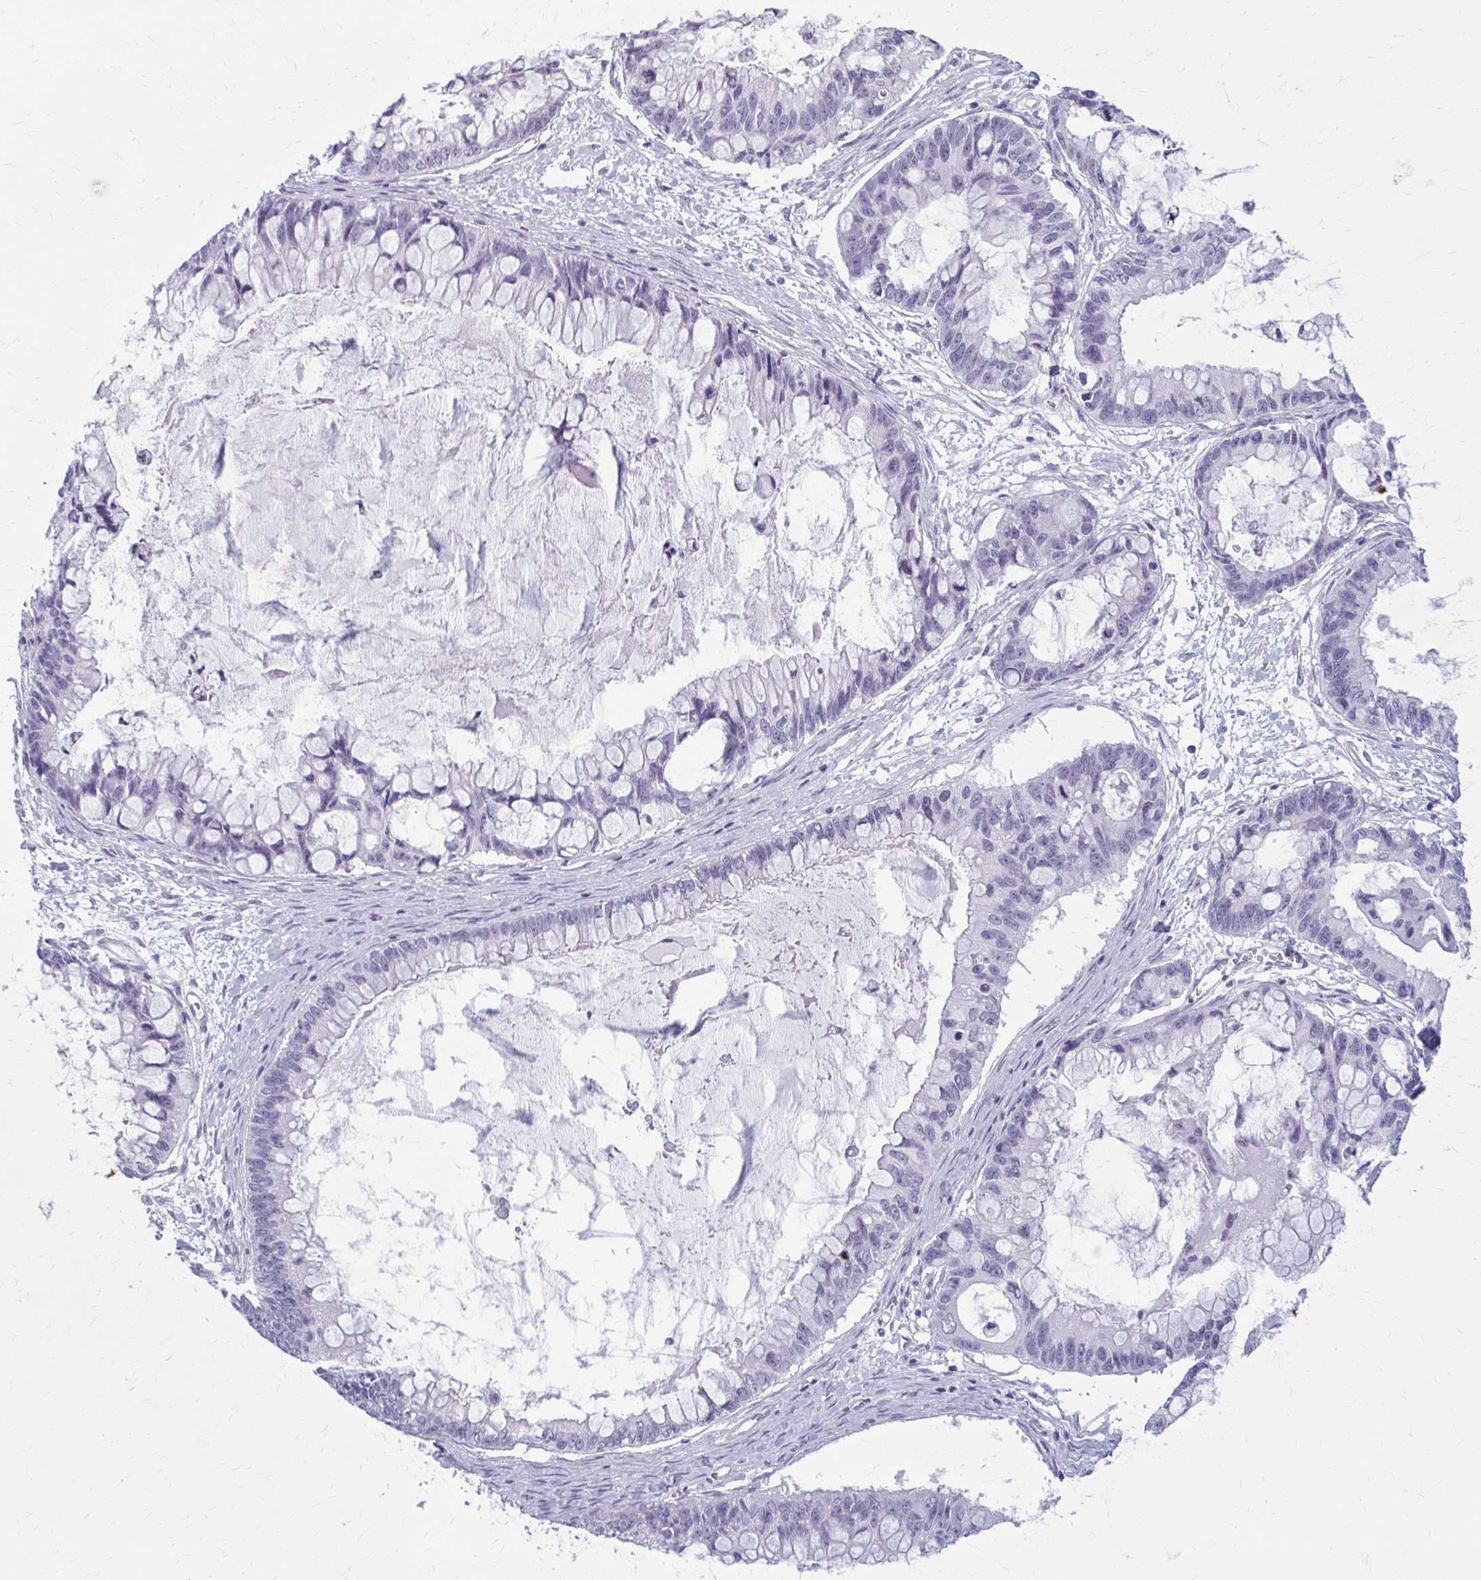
{"staining": {"intensity": "negative", "quantity": "none", "location": "none"}, "tissue": "ovarian cancer", "cell_type": "Tumor cells", "image_type": "cancer", "snomed": [{"axis": "morphology", "description": "Cystadenocarcinoma, mucinous, NOS"}, {"axis": "topography", "description": "Ovary"}], "caption": "The photomicrograph demonstrates no significant expression in tumor cells of mucinous cystadenocarcinoma (ovarian).", "gene": "CASQ2", "patient": {"sex": "female", "age": 63}}